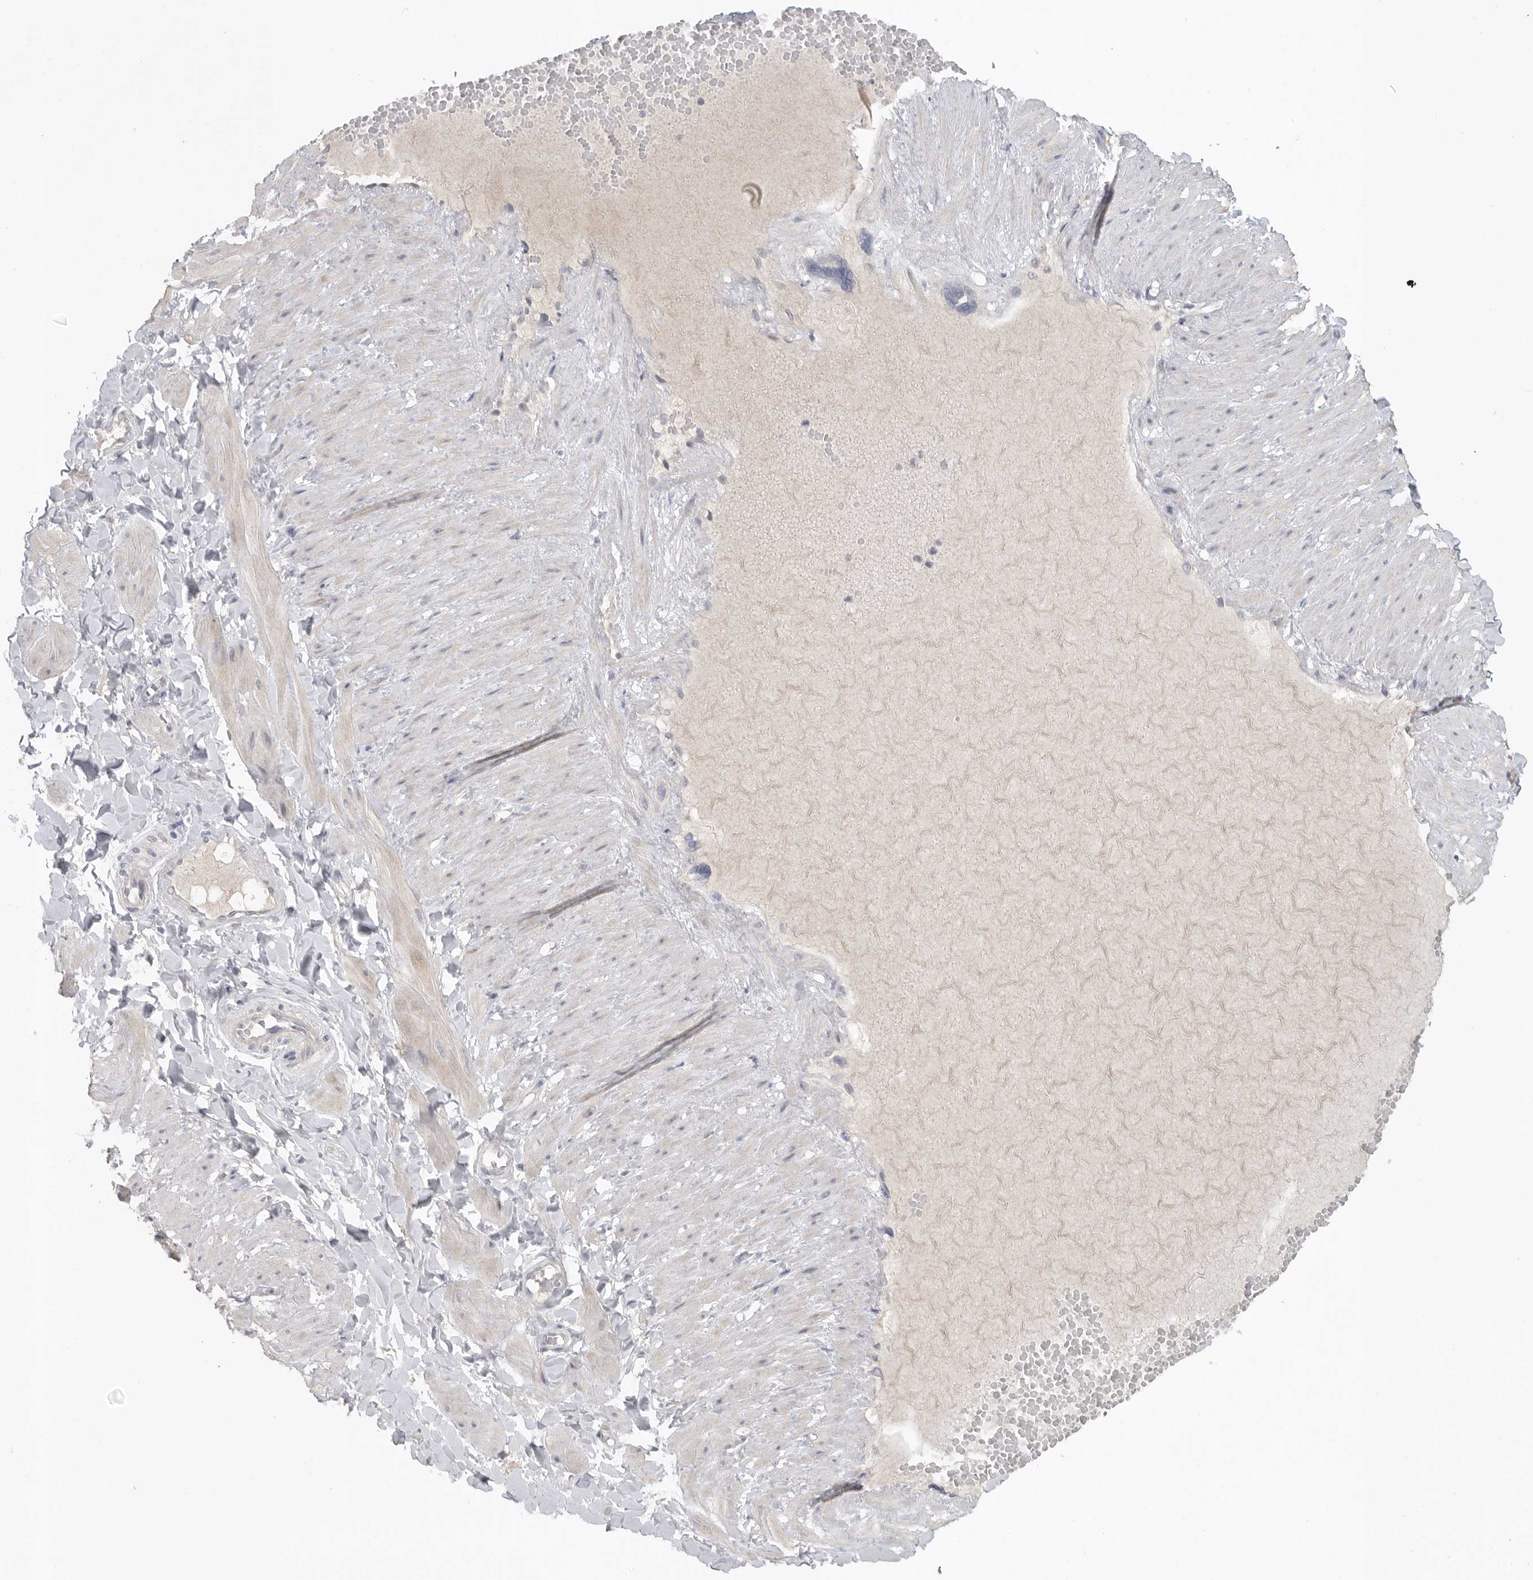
{"staining": {"intensity": "negative", "quantity": "none", "location": "none"}, "tissue": "soft tissue", "cell_type": "Fibroblasts", "image_type": "normal", "snomed": [{"axis": "morphology", "description": "Normal tissue, NOS"}, {"axis": "topography", "description": "Adipose tissue"}, {"axis": "topography", "description": "Vascular tissue"}, {"axis": "topography", "description": "Peripheral nerve tissue"}], "caption": "DAB (3,3'-diaminobenzidine) immunohistochemical staining of normal human soft tissue shows no significant expression in fibroblasts.", "gene": "REG4", "patient": {"sex": "male", "age": 25}}